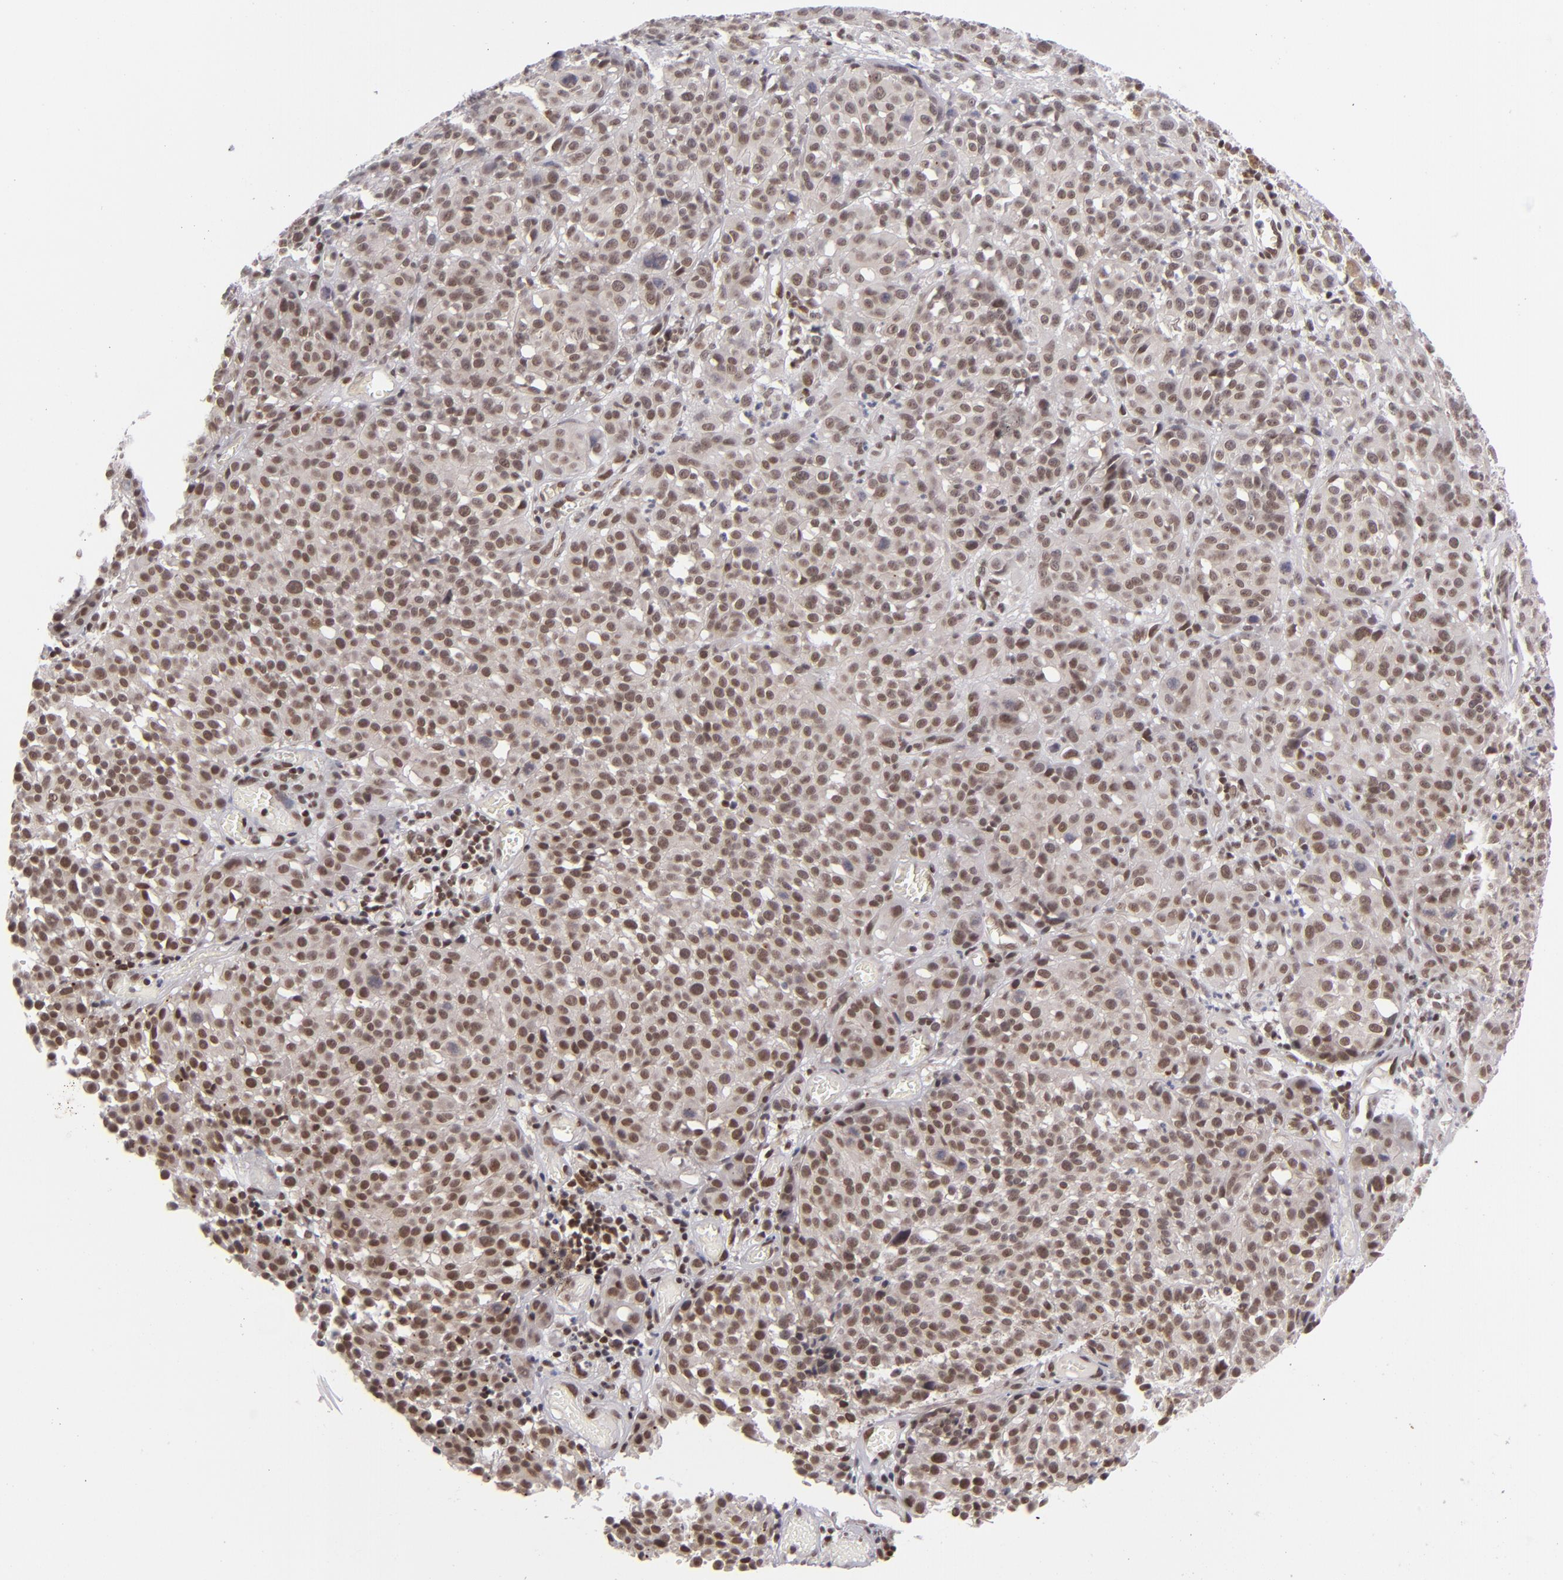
{"staining": {"intensity": "moderate", "quantity": ">75%", "location": "nuclear"}, "tissue": "melanoma", "cell_type": "Tumor cells", "image_type": "cancer", "snomed": [{"axis": "morphology", "description": "Malignant melanoma, NOS"}, {"axis": "topography", "description": "Skin"}], "caption": "IHC micrograph of neoplastic tissue: malignant melanoma stained using immunohistochemistry shows medium levels of moderate protein expression localized specifically in the nuclear of tumor cells, appearing as a nuclear brown color.", "gene": "MLLT3", "patient": {"sex": "female", "age": 49}}